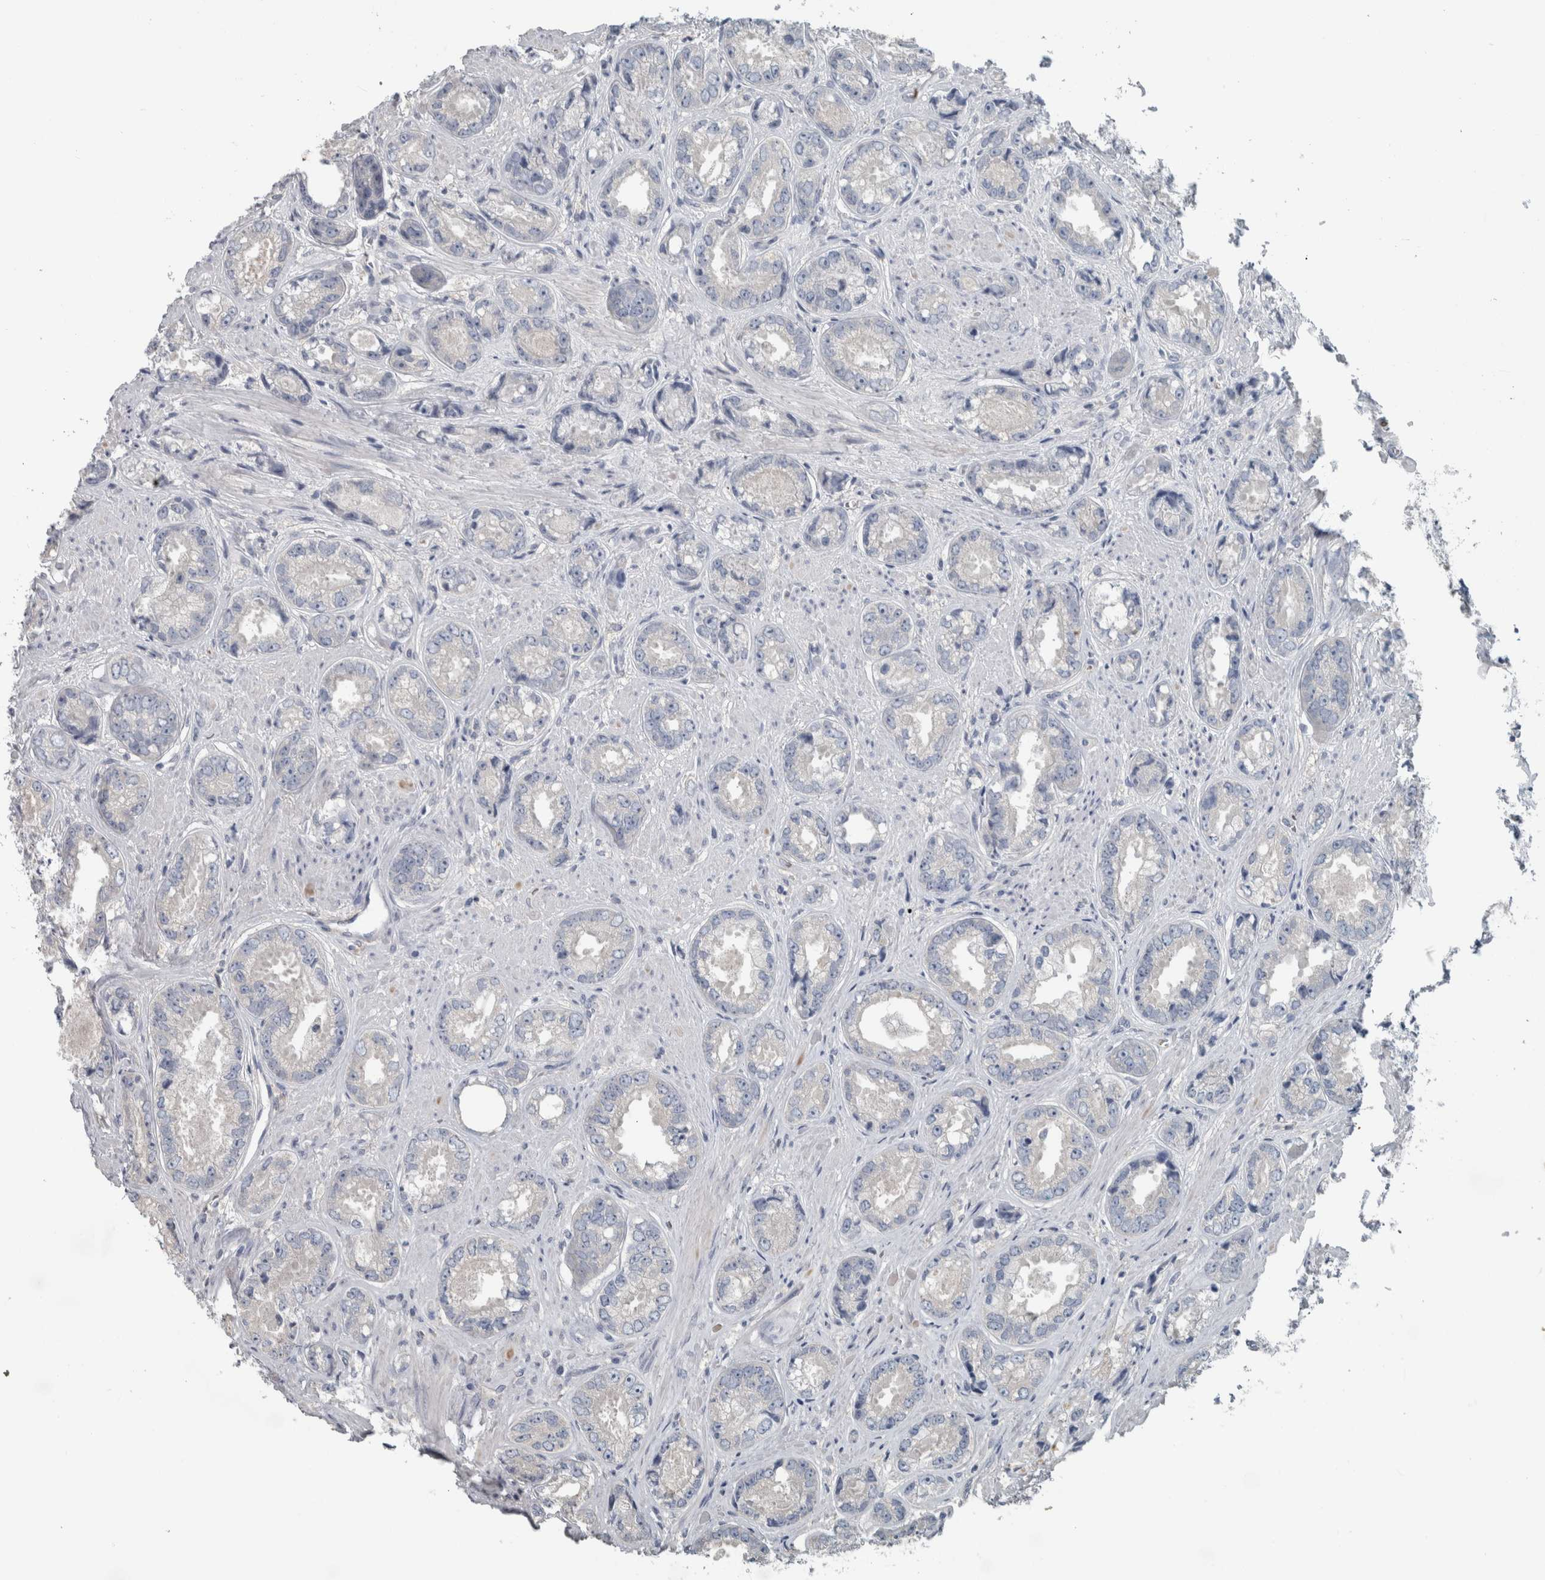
{"staining": {"intensity": "negative", "quantity": "none", "location": "none"}, "tissue": "prostate cancer", "cell_type": "Tumor cells", "image_type": "cancer", "snomed": [{"axis": "morphology", "description": "Adenocarcinoma, High grade"}, {"axis": "topography", "description": "Prostate"}], "caption": "DAB (3,3'-diaminobenzidine) immunohistochemical staining of human prostate cancer (high-grade adenocarcinoma) displays no significant expression in tumor cells.", "gene": "SH3GL2", "patient": {"sex": "male", "age": 61}}